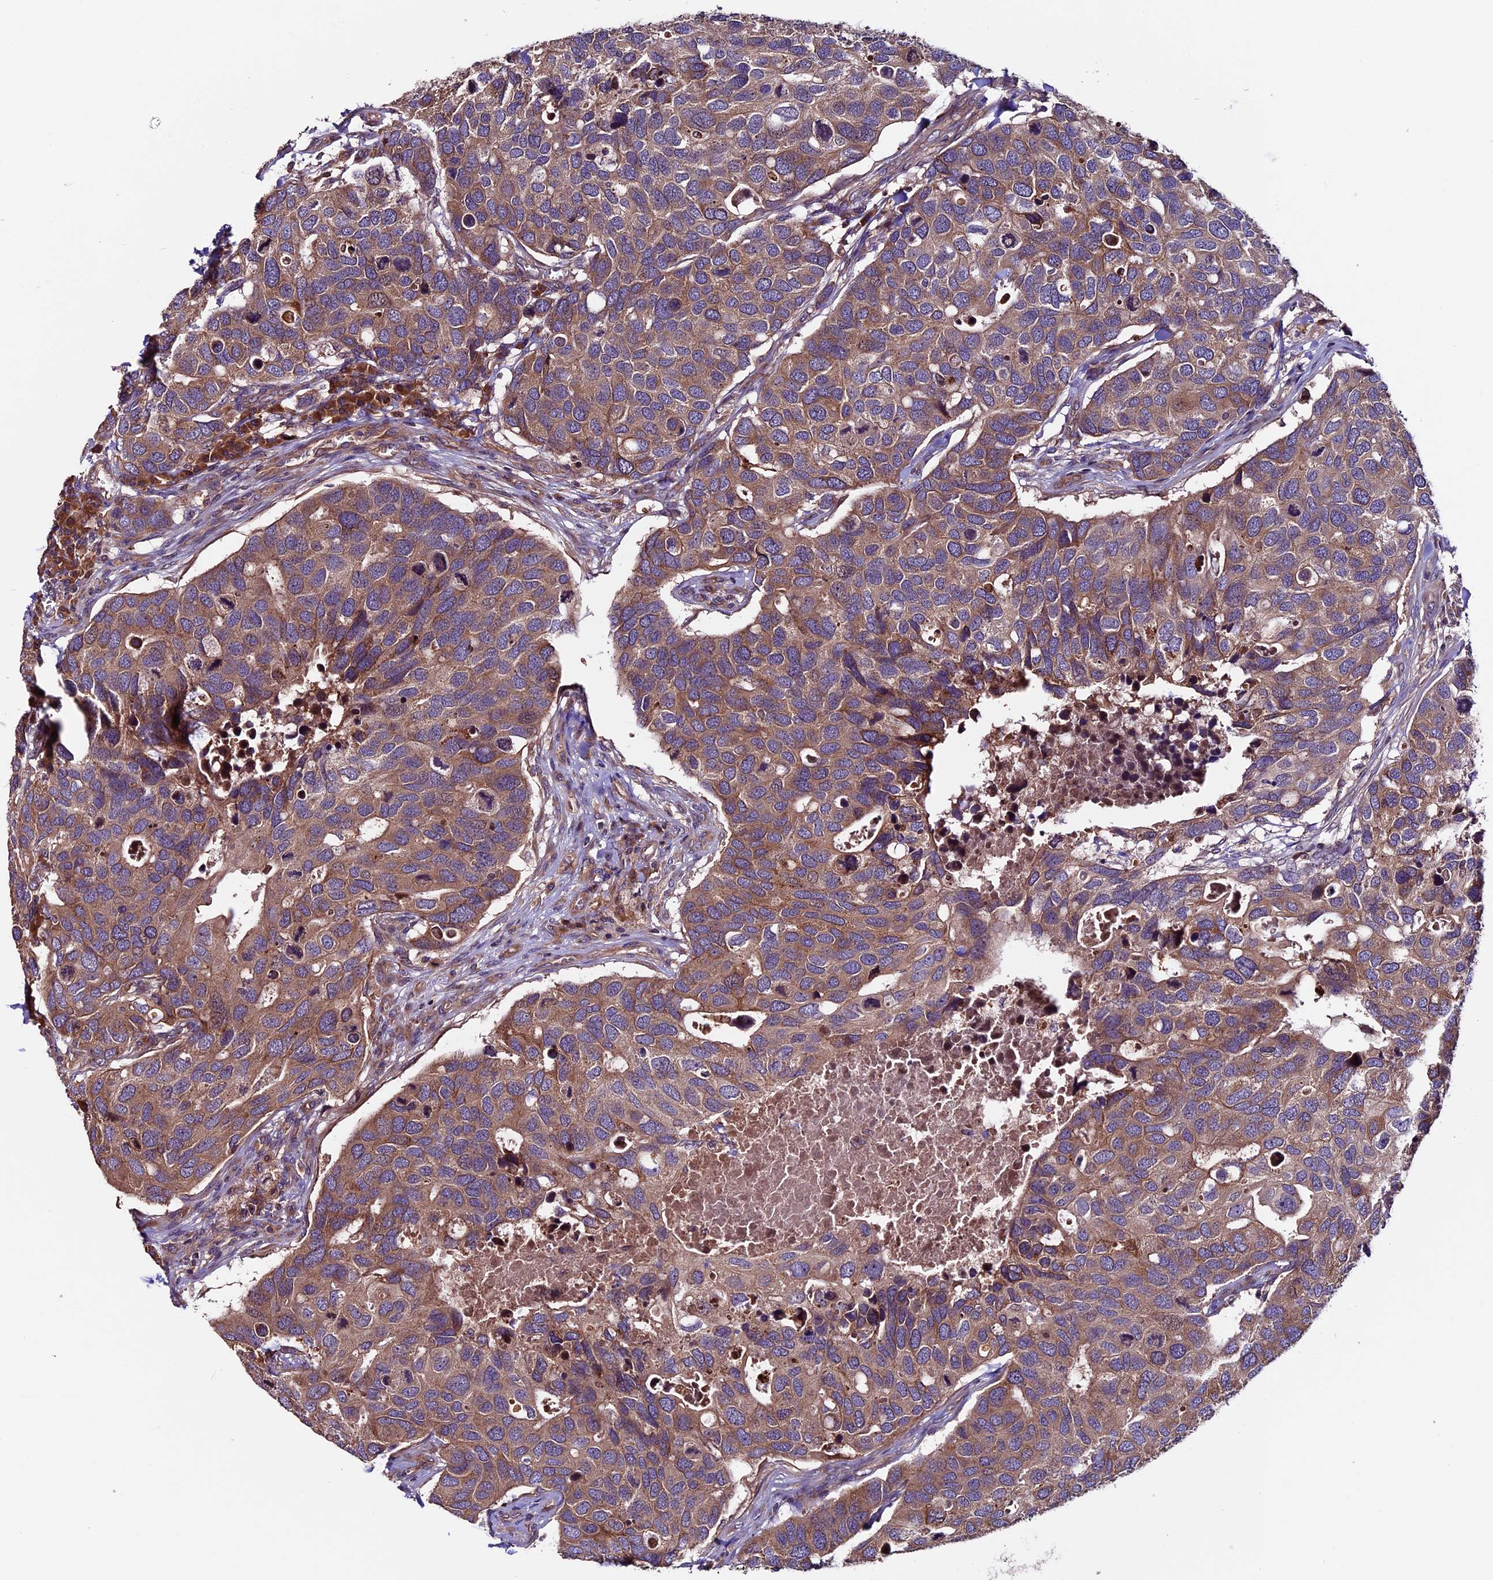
{"staining": {"intensity": "moderate", "quantity": ">75%", "location": "cytoplasmic/membranous"}, "tissue": "breast cancer", "cell_type": "Tumor cells", "image_type": "cancer", "snomed": [{"axis": "morphology", "description": "Duct carcinoma"}, {"axis": "topography", "description": "Breast"}], "caption": "This is a histology image of immunohistochemistry (IHC) staining of breast intraductal carcinoma, which shows moderate positivity in the cytoplasmic/membranous of tumor cells.", "gene": "ZNF598", "patient": {"sex": "female", "age": 83}}